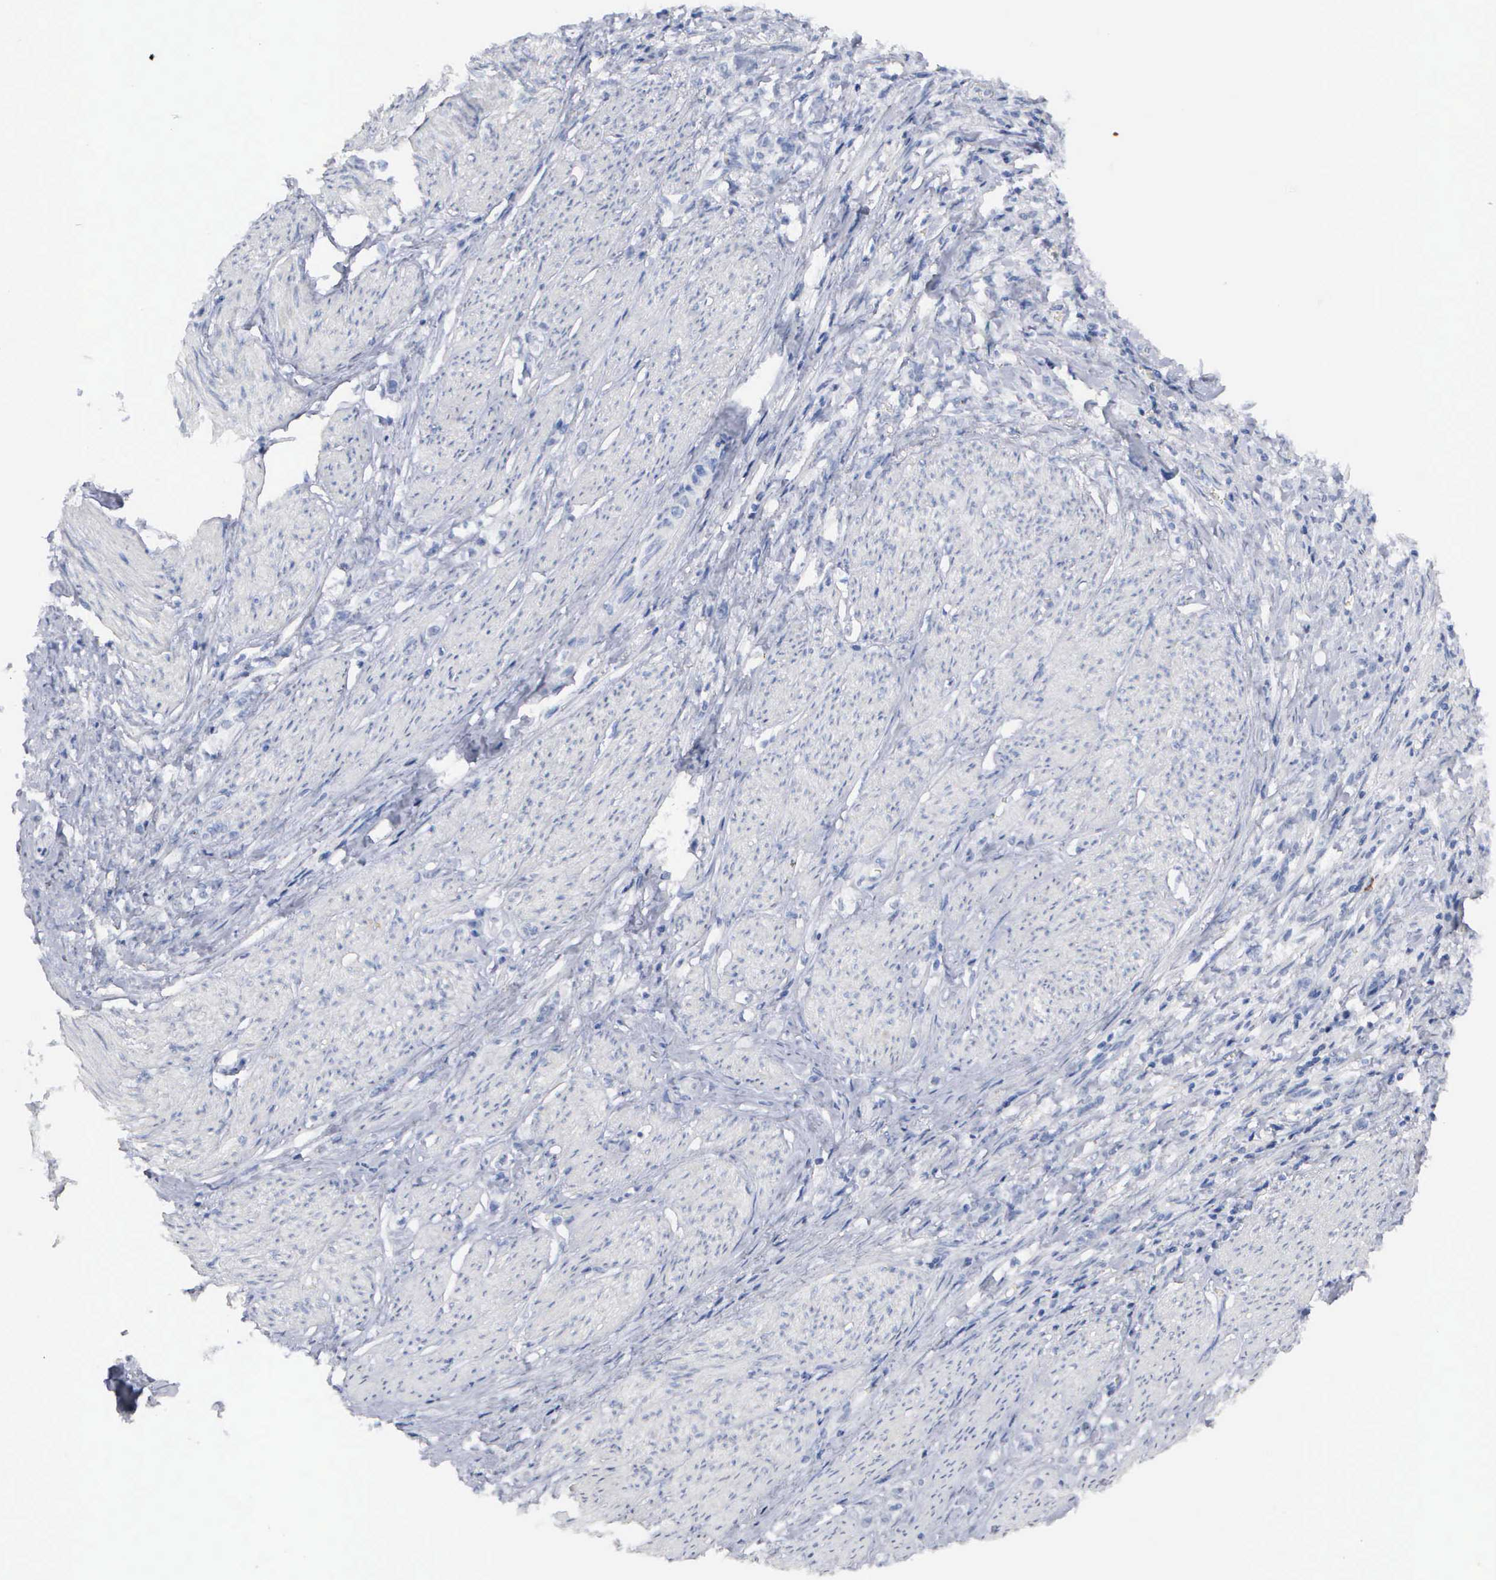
{"staining": {"intensity": "negative", "quantity": "none", "location": "none"}, "tissue": "stomach cancer", "cell_type": "Tumor cells", "image_type": "cancer", "snomed": [{"axis": "morphology", "description": "Adenocarcinoma, NOS"}, {"axis": "topography", "description": "Stomach"}], "caption": "IHC histopathology image of neoplastic tissue: stomach cancer (adenocarcinoma) stained with DAB (3,3'-diaminobenzidine) displays no significant protein positivity in tumor cells.", "gene": "ASPHD2", "patient": {"sex": "male", "age": 72}}